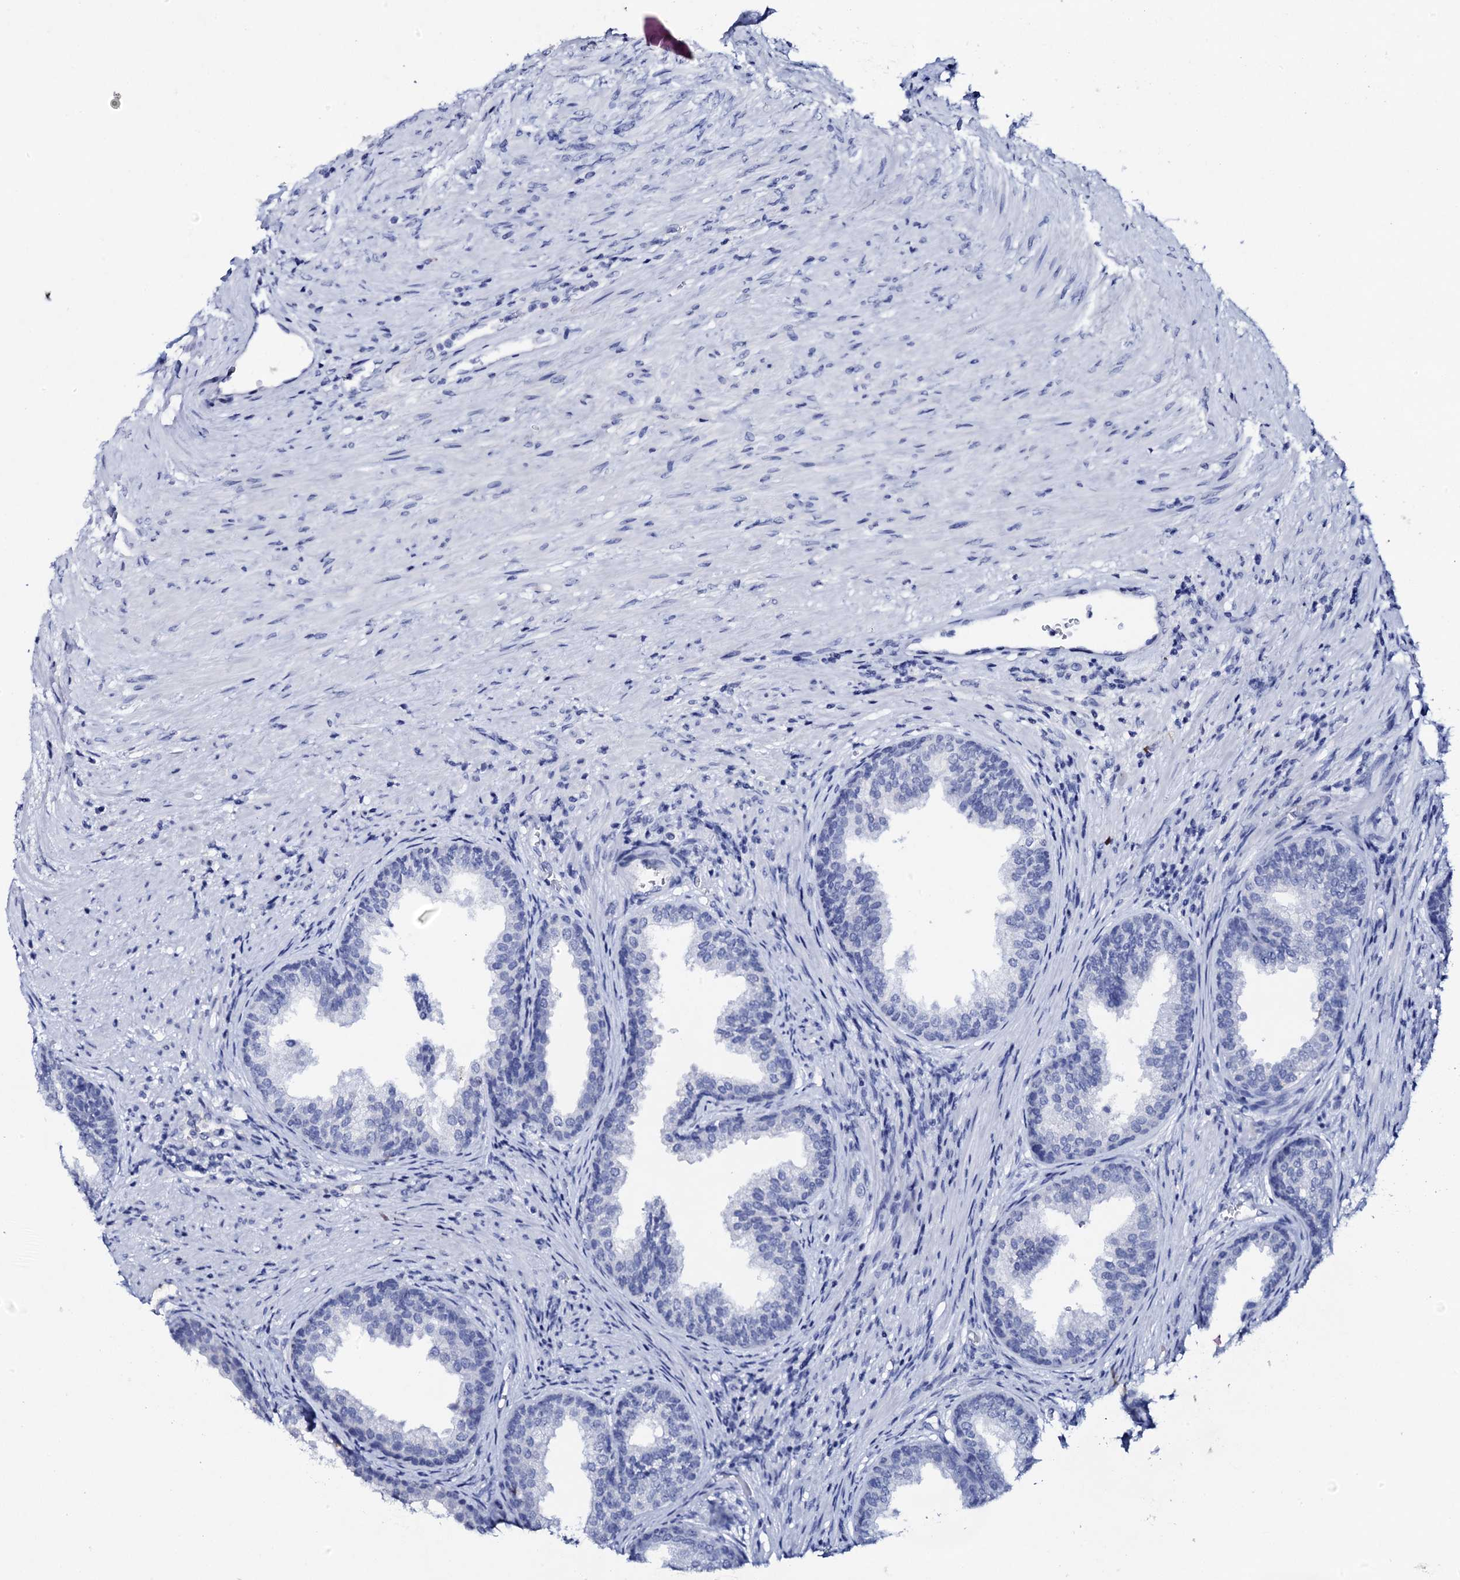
{"staining": {"intensity": "negative", "quantity": "none", "location": "none"}, "tissue": "prostate", "cell_type": "Glandular cells", "image_type": "normal", "snomed": [{"axis": "morphology", "description": "Normal tissue, NOS"}, {"axis": "topography", "description": "Prostate"}], "caption": "The histopathology image shows no staining of glandular cells in benign prostate.", "gene": "FBXL16", "patient": {"sex": "male", "age": 76}}